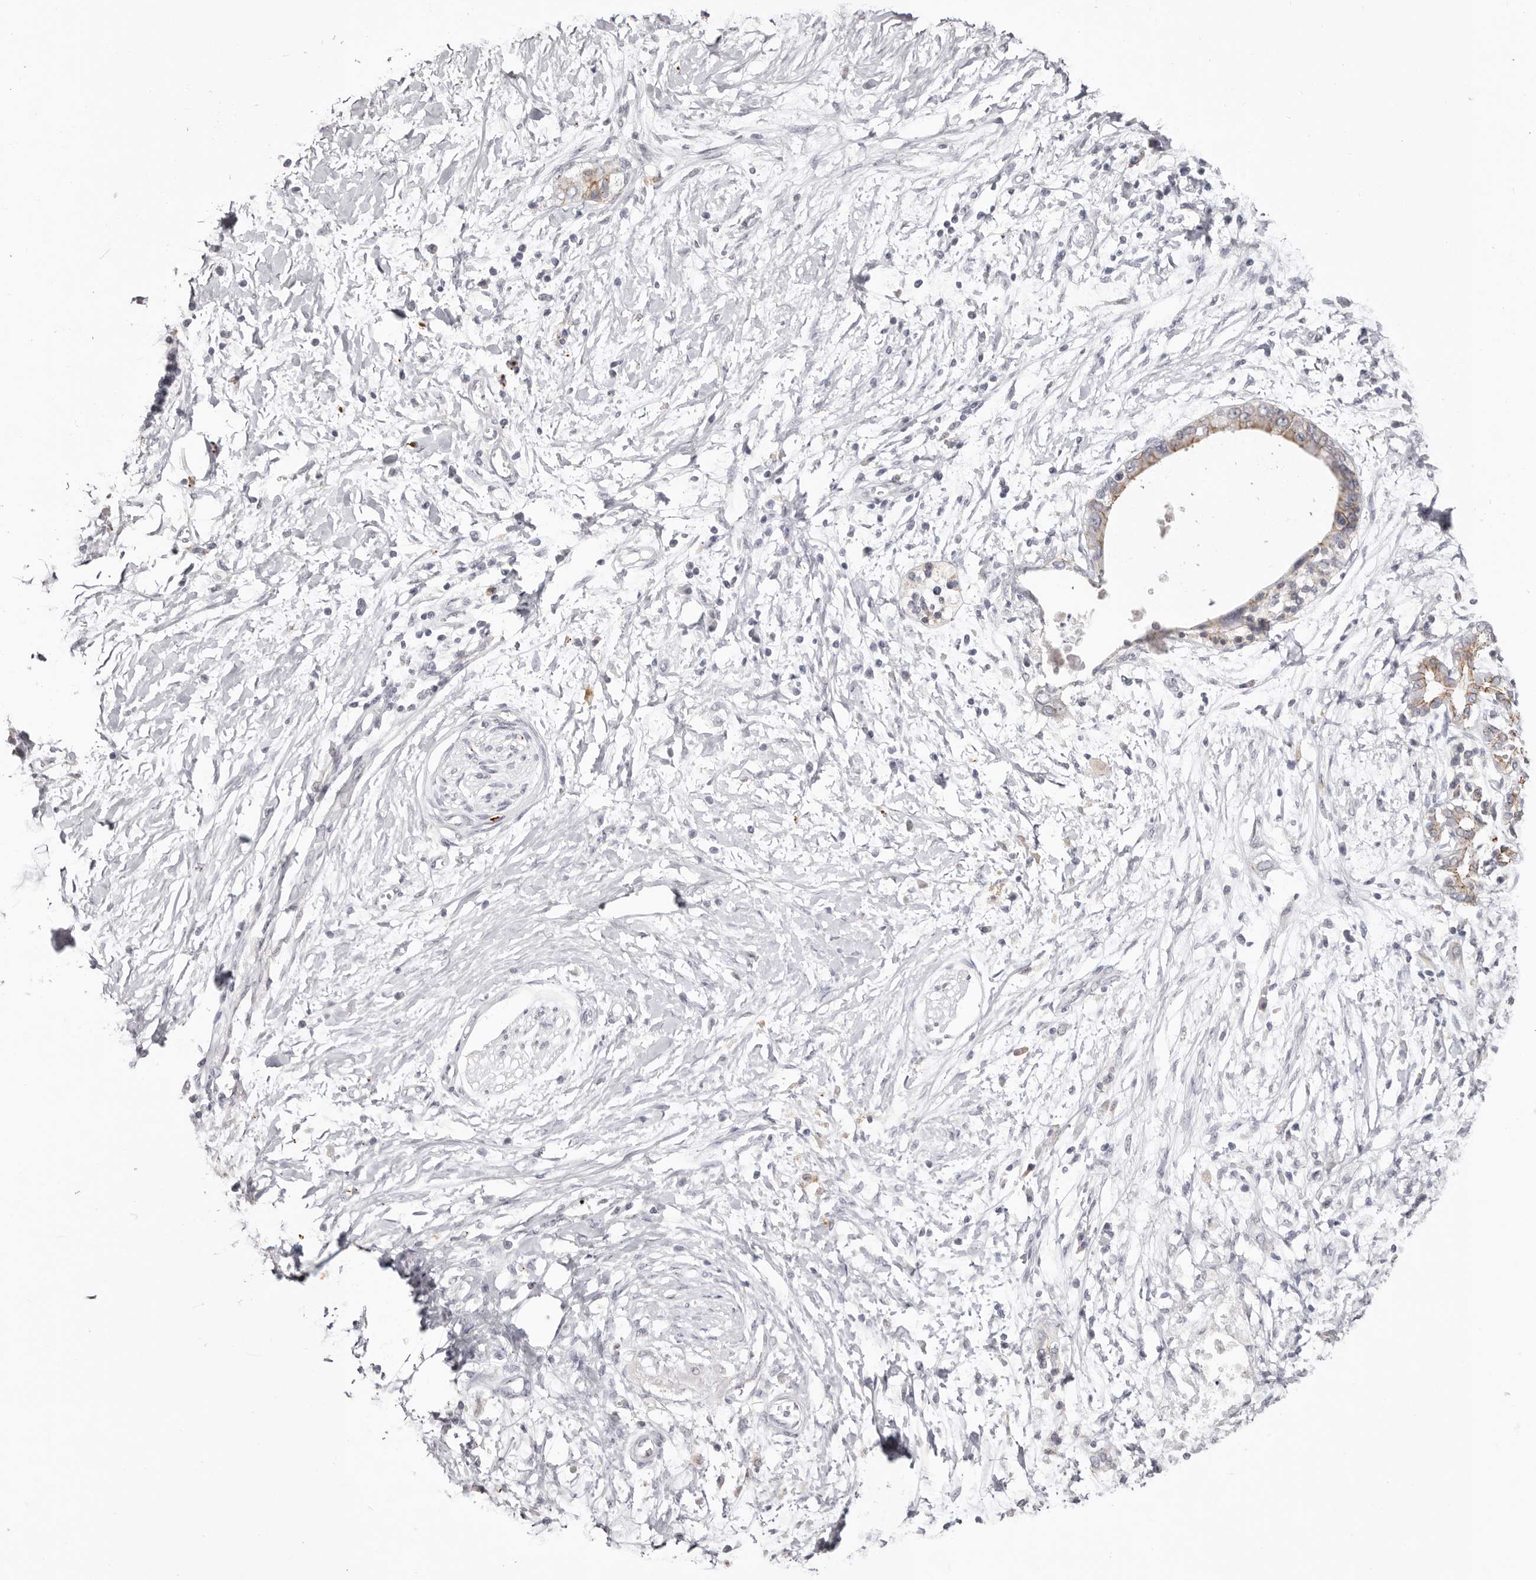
{"staining": {"intensity": "weak", "quantity": "25%-75%", "location": "cytoplasmic/membranous"}, "tissue": "pancreatic cancer", "cell_type": "Tumor cells", "image_type": "cancer", "snomed": [{"axis": "morphology", "description": "Normal tissue, NOS"}, {"axis": "morphology", "description": "Adenocarcinoma, NOS"}, {"axis": "topography", "description": "Pancreas"}, {"axis": "topography", "description": "Peripheral nerve tissue"}], "caption": "DAB (3,3'-diaminobenzidine) immunohistochemical staining of human pancreatic cancer shows weak cytoplasmic/membranous protein expression in approximately 25%-75% of tumor cells.", "gene": "PCDHB6", "patient": {"sex": "male", "age": 59}}